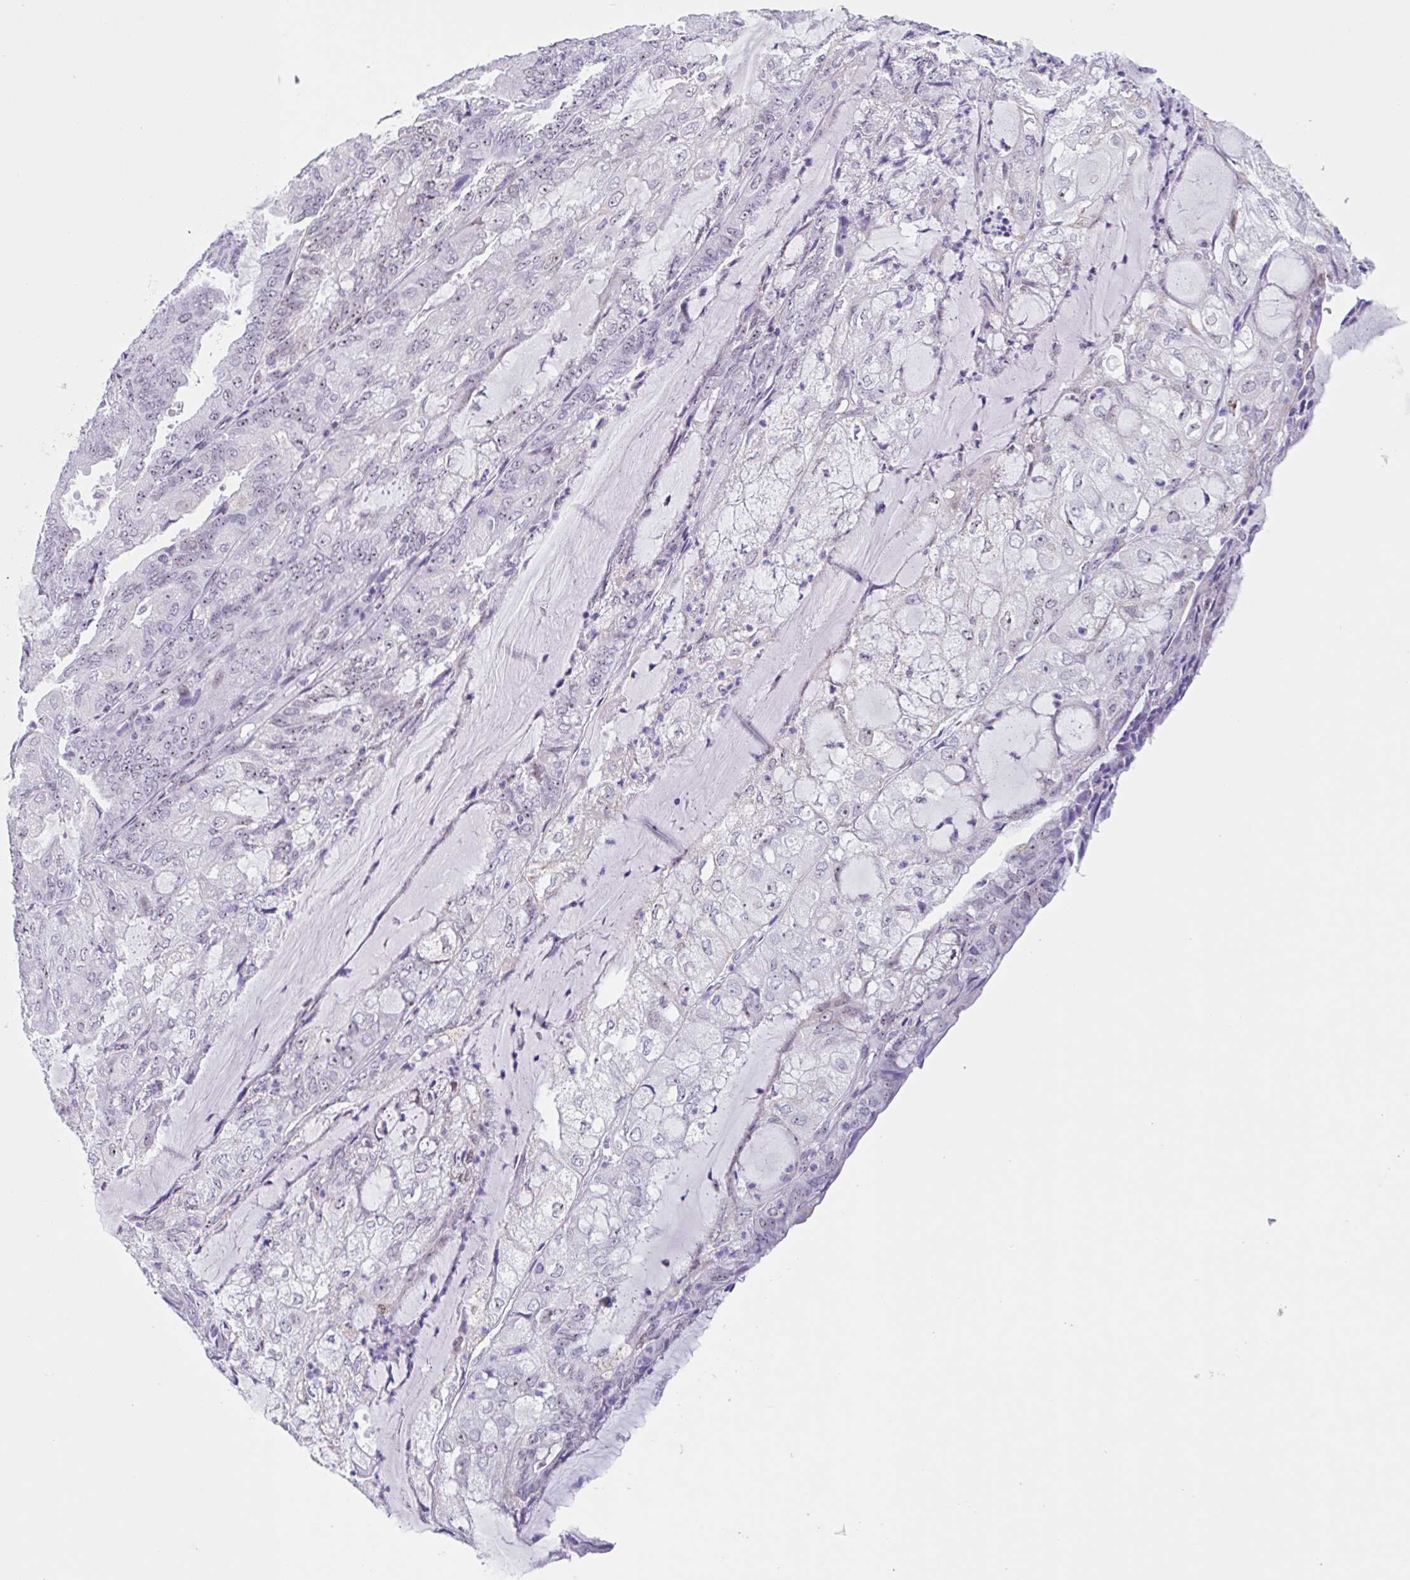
{"staining": {"intensity": "weak", "quantity": "25%-75%", "location": "nuclear"}, "tissue": "endometrial cancer", "cell_type": "Tumor cells", "image_type": "cancer", "snomed": [{"axis": "morphology", "description": "Adenocarcinoma, NOS"}, {"axis": "topography", "description": "Endometrium"}], "caption": "Endometrial cancer (adenocarcinoma) stained for a protein (brown) exhibits weak nuclear positive positivity in approximately 25%-75% of tumor cells.", "gene": "LENG9", "patient": {"sex": "female", "age": 81}}